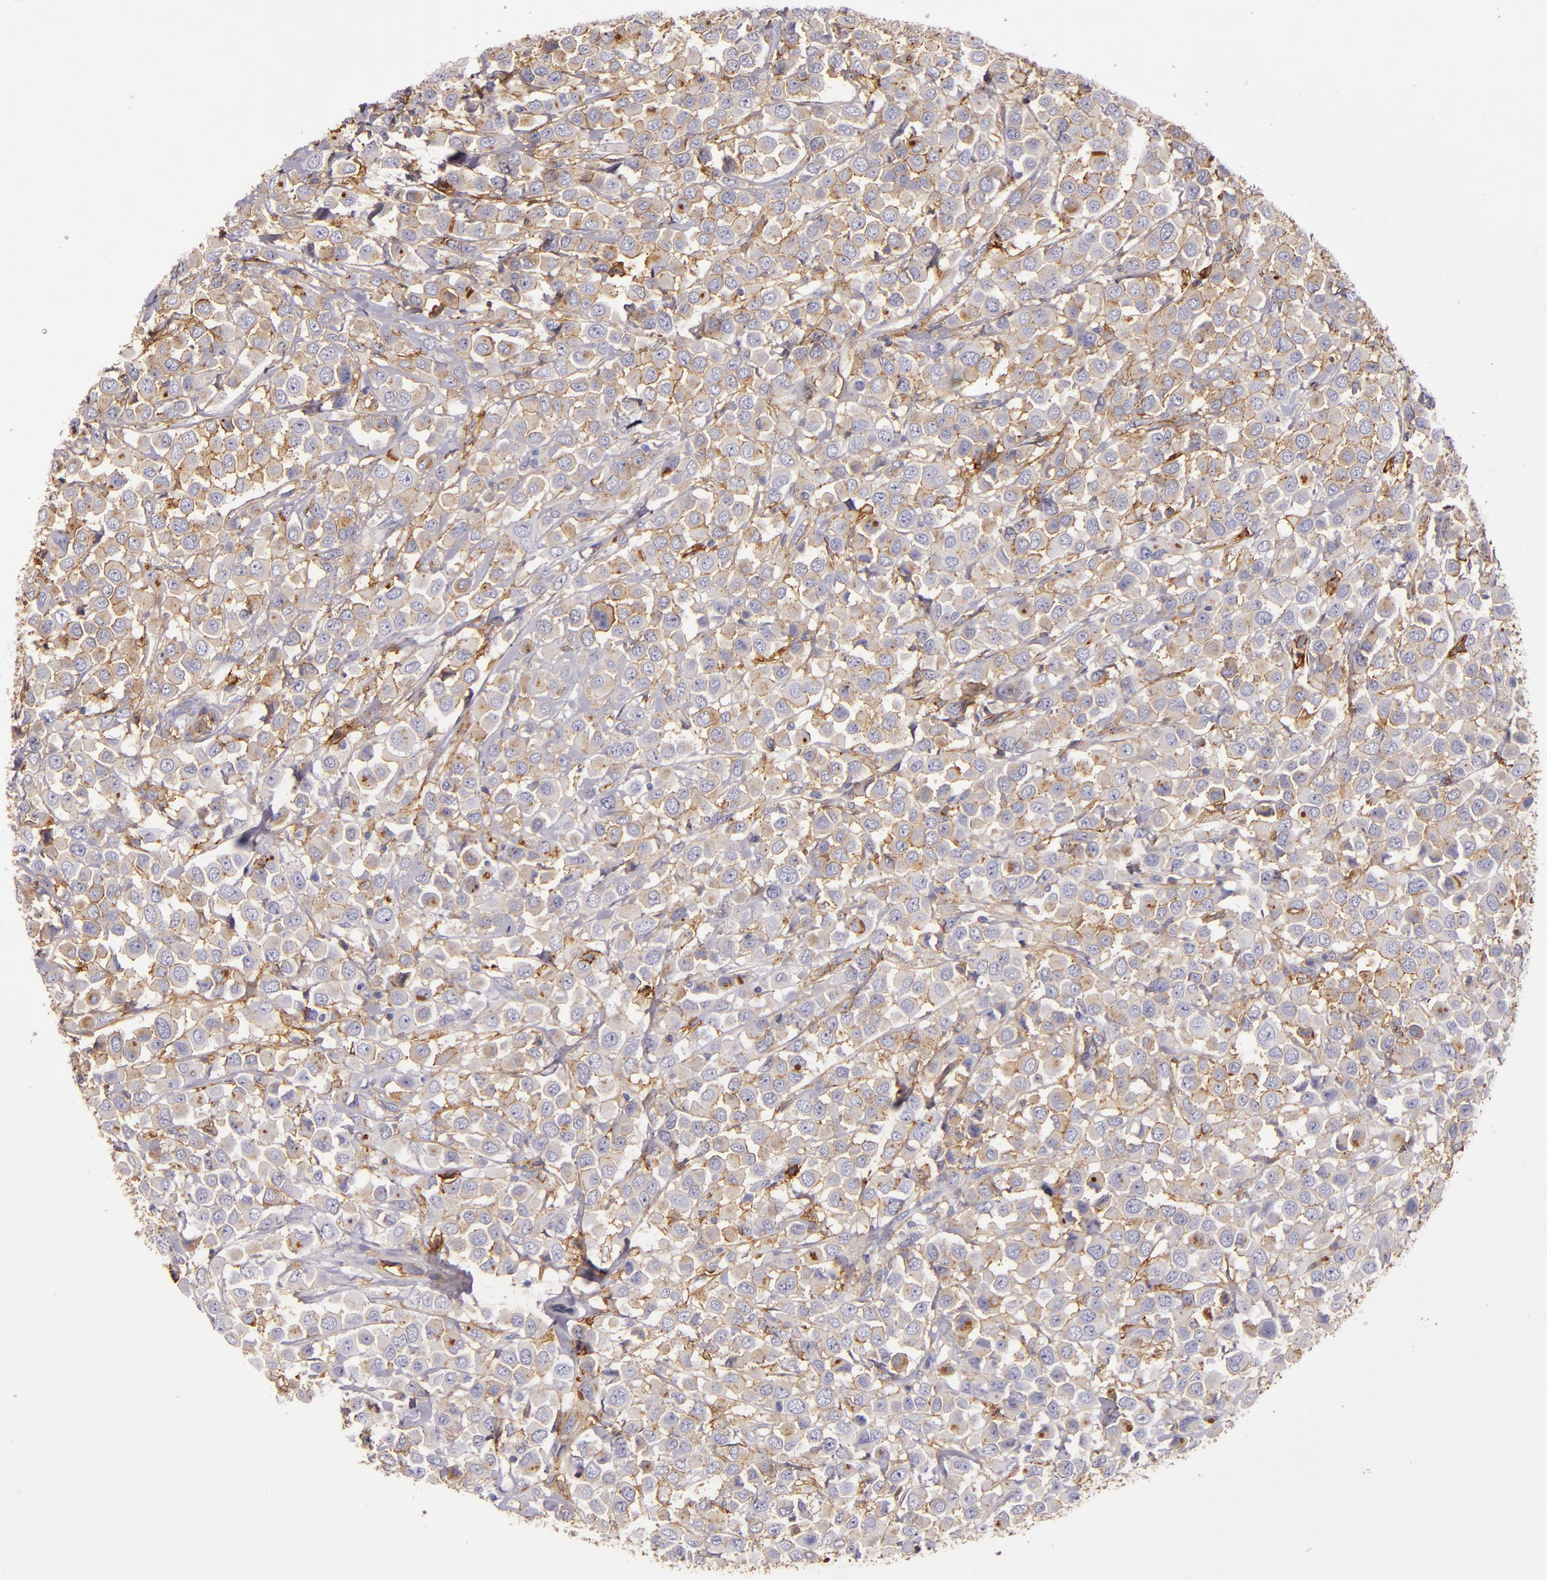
{"staining": {"intensity": "moderate", "quantity": ">75%", "location": "cytoplasmic/membranous"}, "tissue": "breast cancer", "cell_type": "Tumor cells", "image_type": "cancer", "snomed": [{"axis": "morphology", "description": "Duct carcinoma"}, {"axis": "topography", "description": "Breast"}], "caption": "Breast cancer (intraductal carcinoma) stained for a protein (brown) shows moderate cytoplasmic/membranous positive expression in about >75% of tumor cells.", "gene": "CD9", "patient": {"sex": "female", "age": 61}}